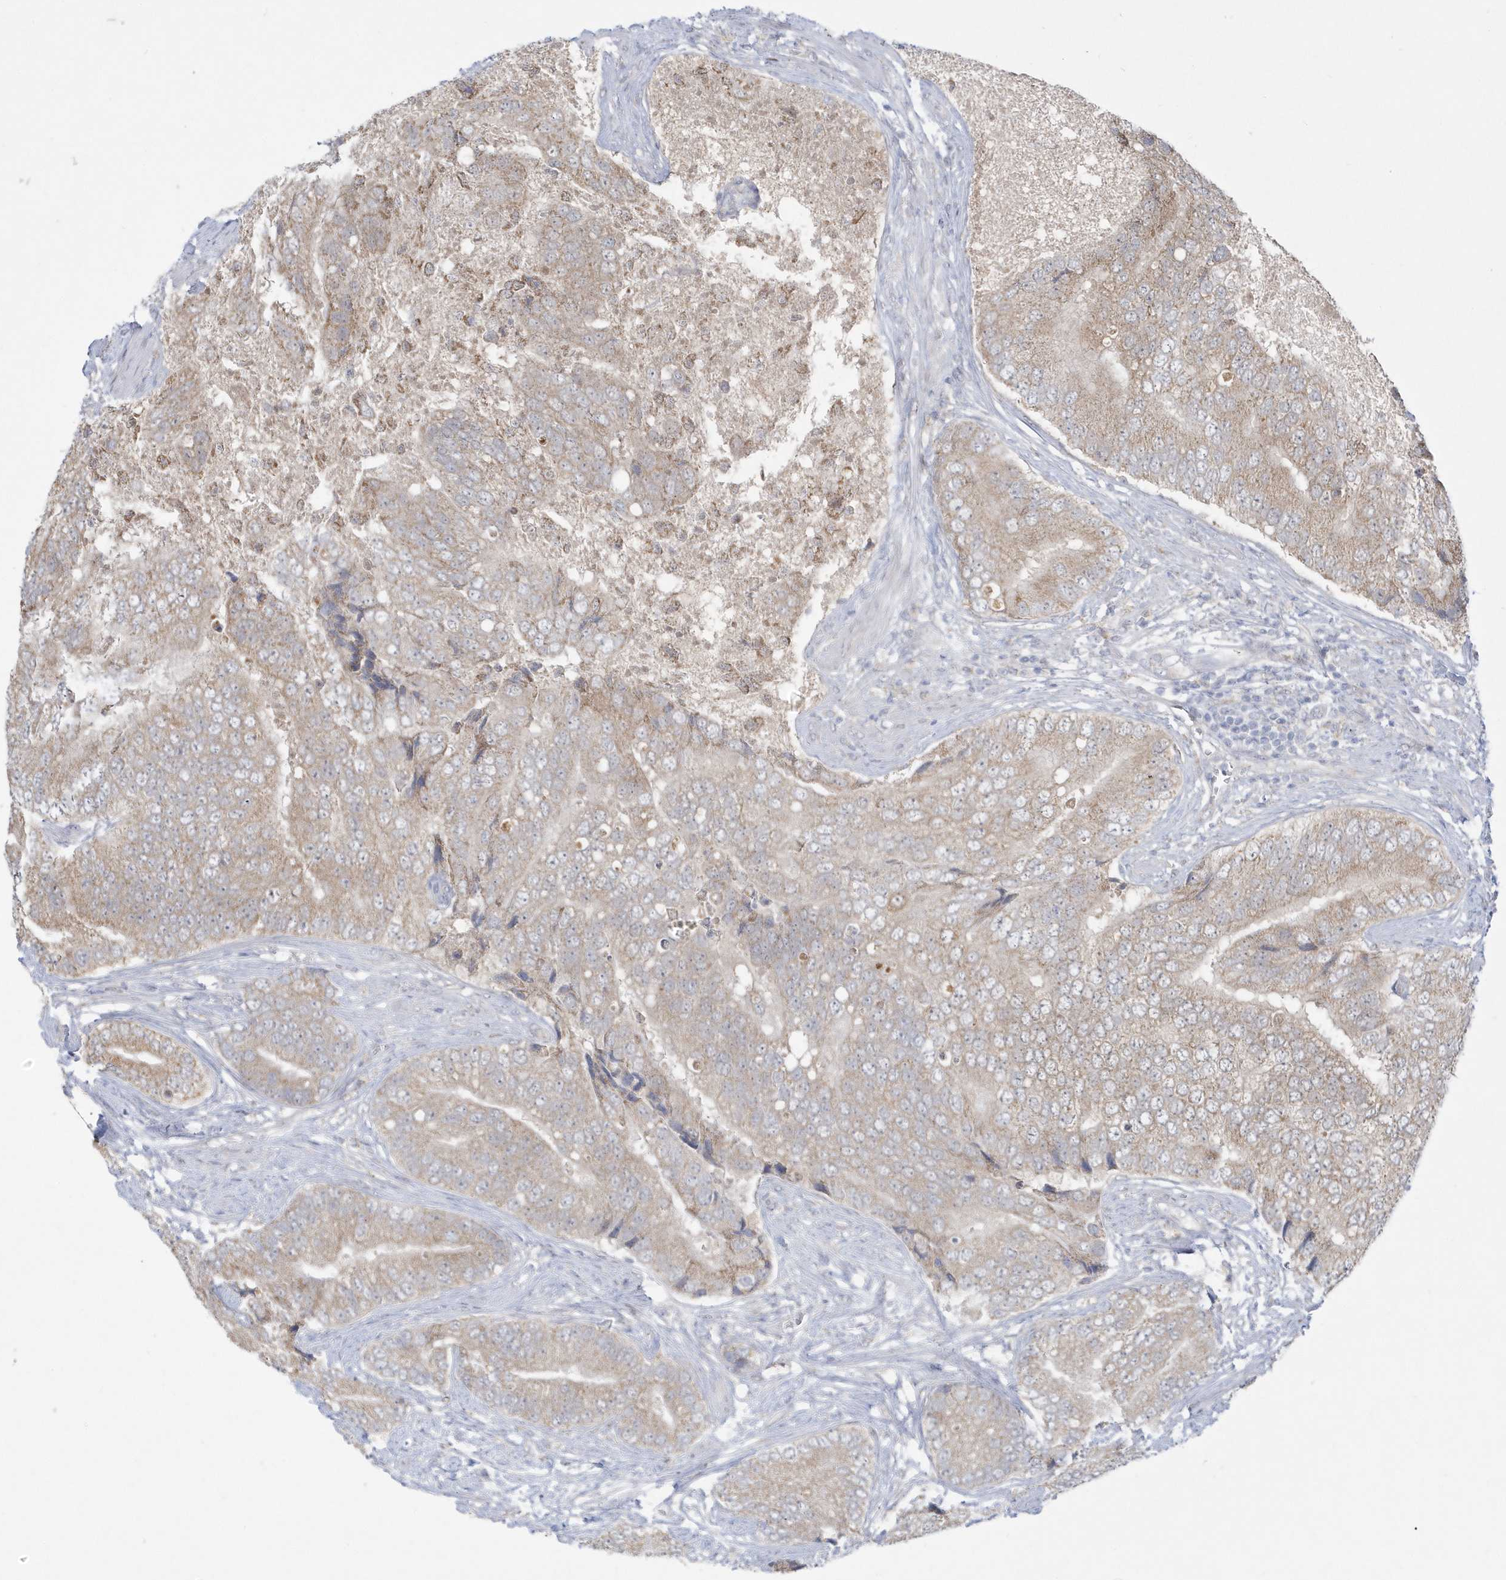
{"staining": {"intensity": "weak", "quantity": ">75%", "location": "cytoplasmic/membranous"}, "tissue": "prostate cancer", "cell_type": "Tumor cells", "image_type": "cancer", "snomed": [{"axis": "morphology", "description": "Adenocarcinoma, High grade"}, {"axis": "topography", "description": "Prostate"}], "caption": "This is a micrograph of IHC staining of prostate cancer (adenocarcinoma (high-grade)), which shows weak expression in the cytoplasmic/membranous of tumor cells.", "gene": "PCBD1", "patient": {"sex": "male", "age": 70}}